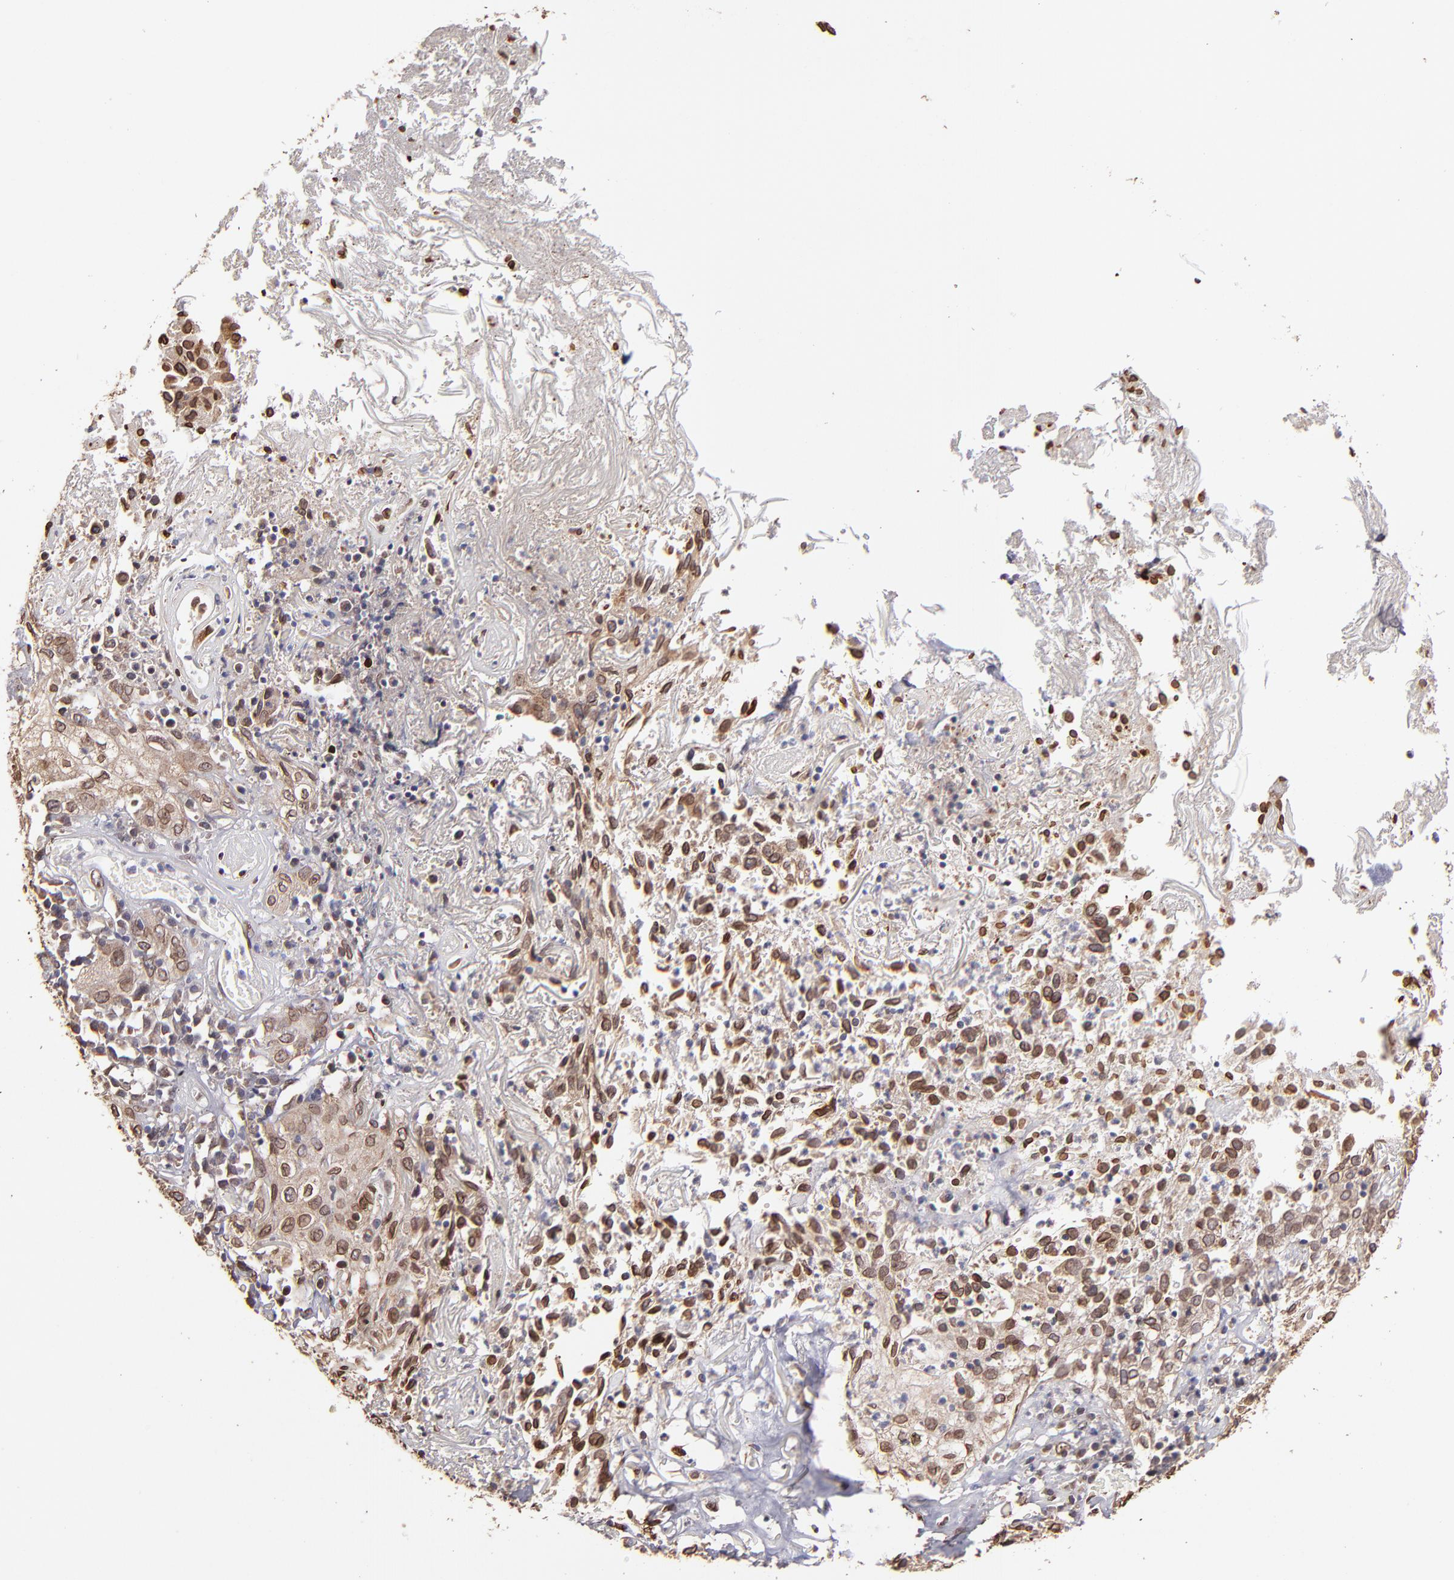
{"staining": {"intensity": "moderate", "quantity": ">75%", "location": "cytoplasmic/membranous,nuclear"}, "tissue": "skin cancer", "cell_type": "Tumor cells", "image_type": "cancer", "snomed": [{"axis": "morphology", "description": "Squamous cell carcinoma, NOS"}, {"axis": "topography", "description": "Skin"}], "caption": "Approximately >75% of tumor cells in skin cancer demonstrate moderate cytoplasmic/membranous and nuclear protein expression as visualized by brown immunohistochemical staining.", "gene": "PUM3", "patient": {"sex": "male", "age": 65}}